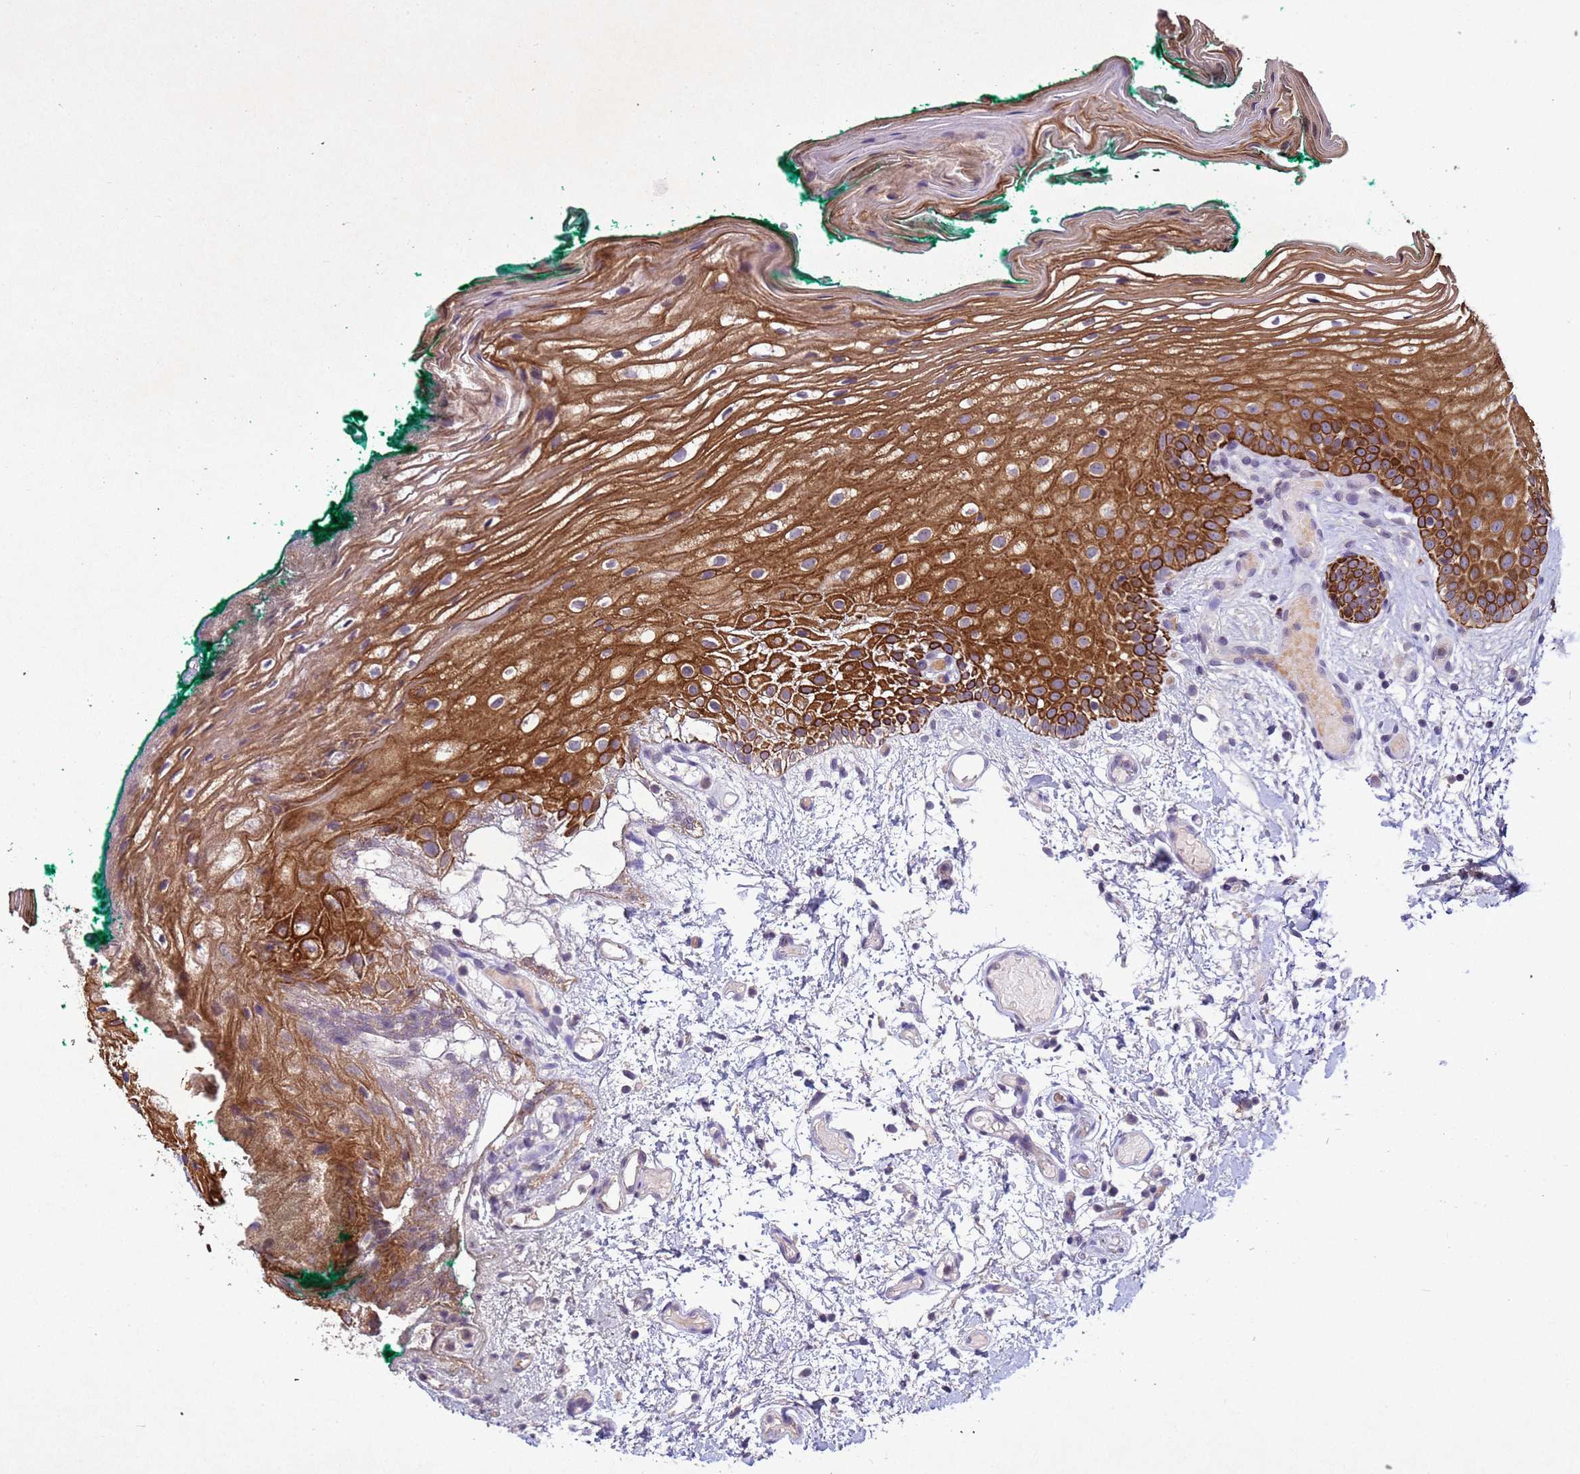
{"staining": {"intensity": "strong", "quantity": ">75%", "location": "cytoplasmic/membranous"}, "tissue": "oral mucosa", "cell_type": "Squamous epithelial cells", "image_type": "normal", "snomed": [{"axis": "morphology", "description": "Normal tissue, NOS"}, {"axis": "morphology", "description": "Relapse melanoma"}, {"axis": "topography", "description": "Oral tissue"}], "caption": "IHC staining of unremarkable oral mucosa, which exhibits high levels of strong cytoplasmic/membranous expression in approximately >75% of squamous epithelial cells indicating strong cytoplasmic/membranous protein positivity. The staining was performed using DAB (3,3'-diaminobenzidine) (brown) for protein detection and nuclei were counterstained in hematoxylin (blue).", "gene": "NLRP11", "patient": {"sex": "female", "age": 83}}